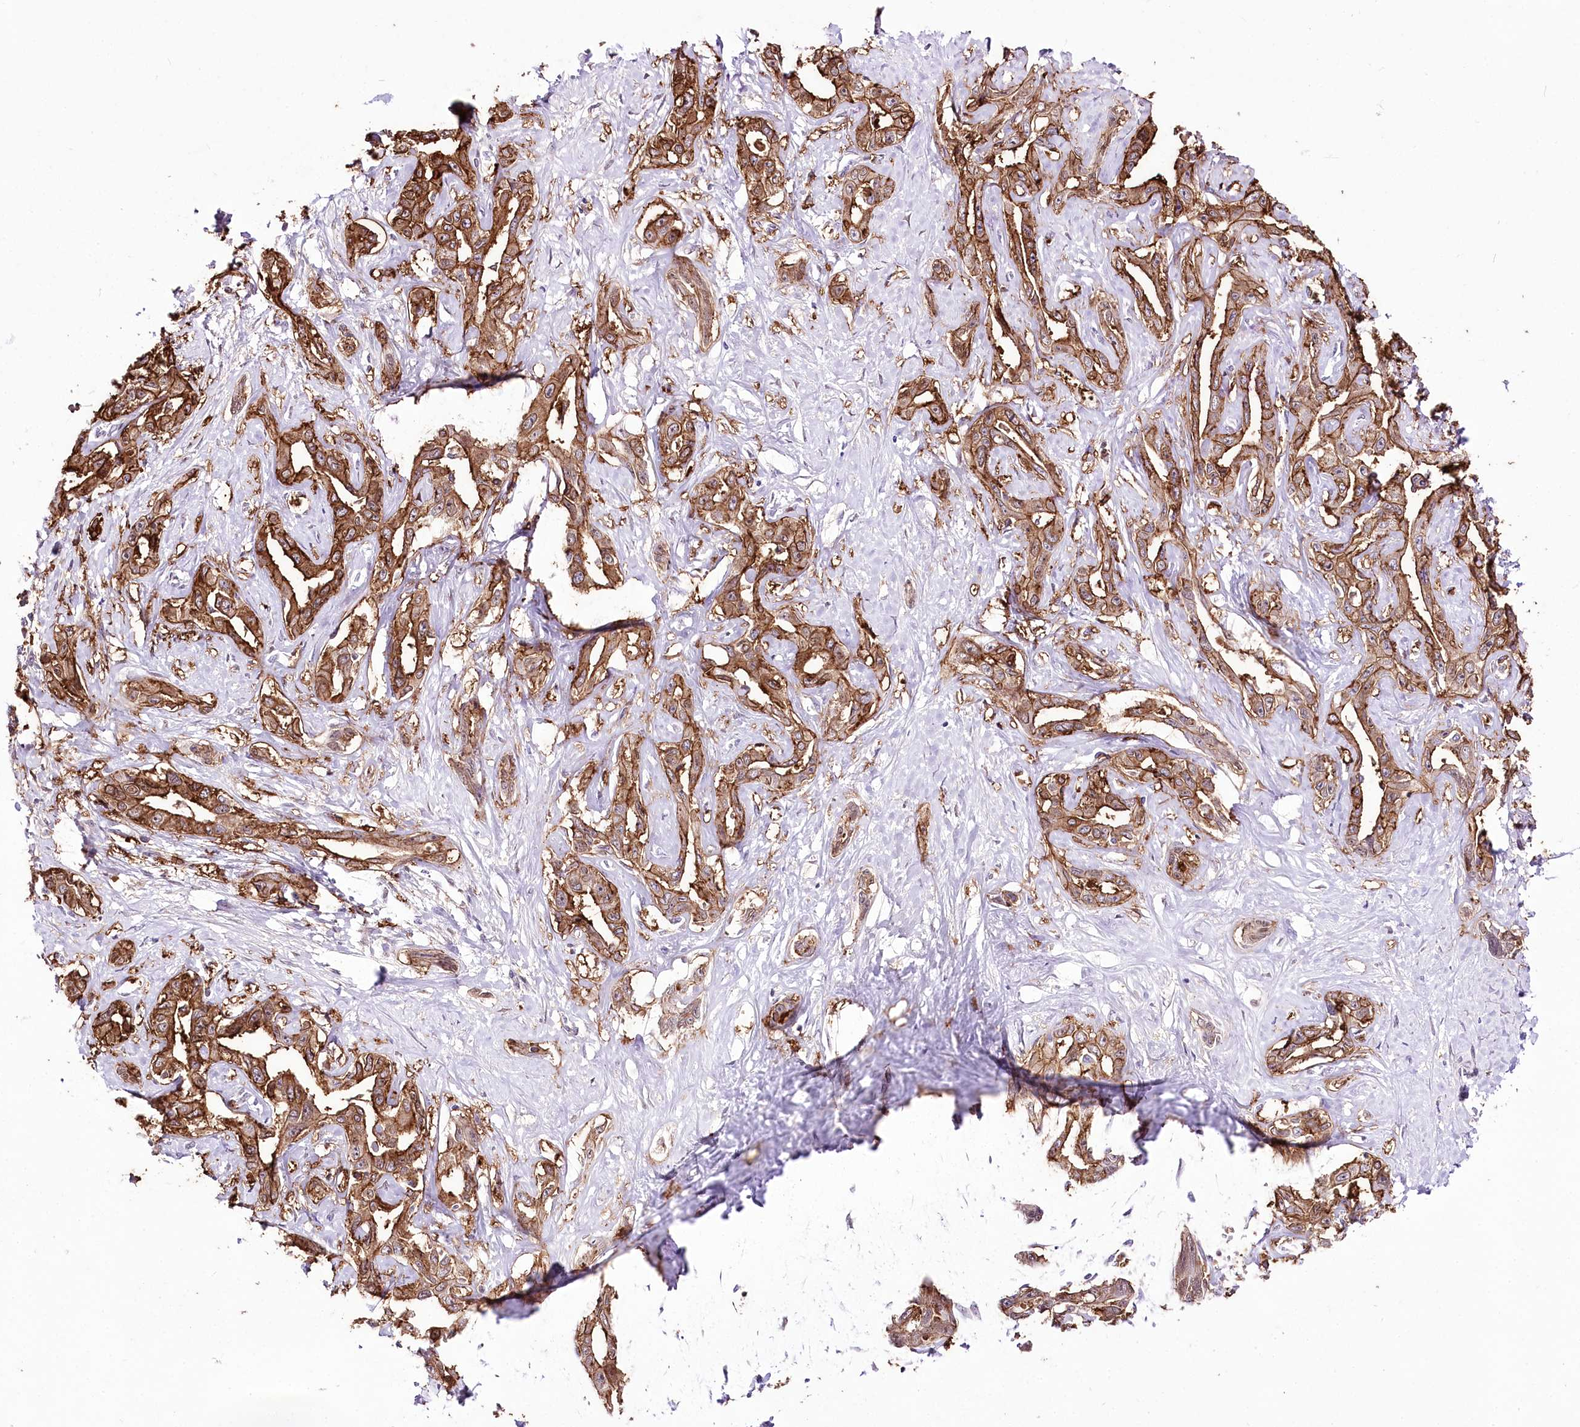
{"staining": {"intensity": "strong", "quantity": ">75%", "location": "cytoplasmic/membranous"}, "tissue": "liver cancer", "cell_type": "Tumor cells", "image_type": "cancer", "snomed": [{"axis": "morphology", "description": "Cholangiocarcinoma"}, {"axis": "topography", "description": "Liver"}], "caption": "There is high levels of strong cytoplasmic/membranous expression in tumor cells of liver cancer, as demonstrated by immunohistochemical staining (brown color).", "gene": "UGP2", "patient": {"sex": "male", "age": 59}}